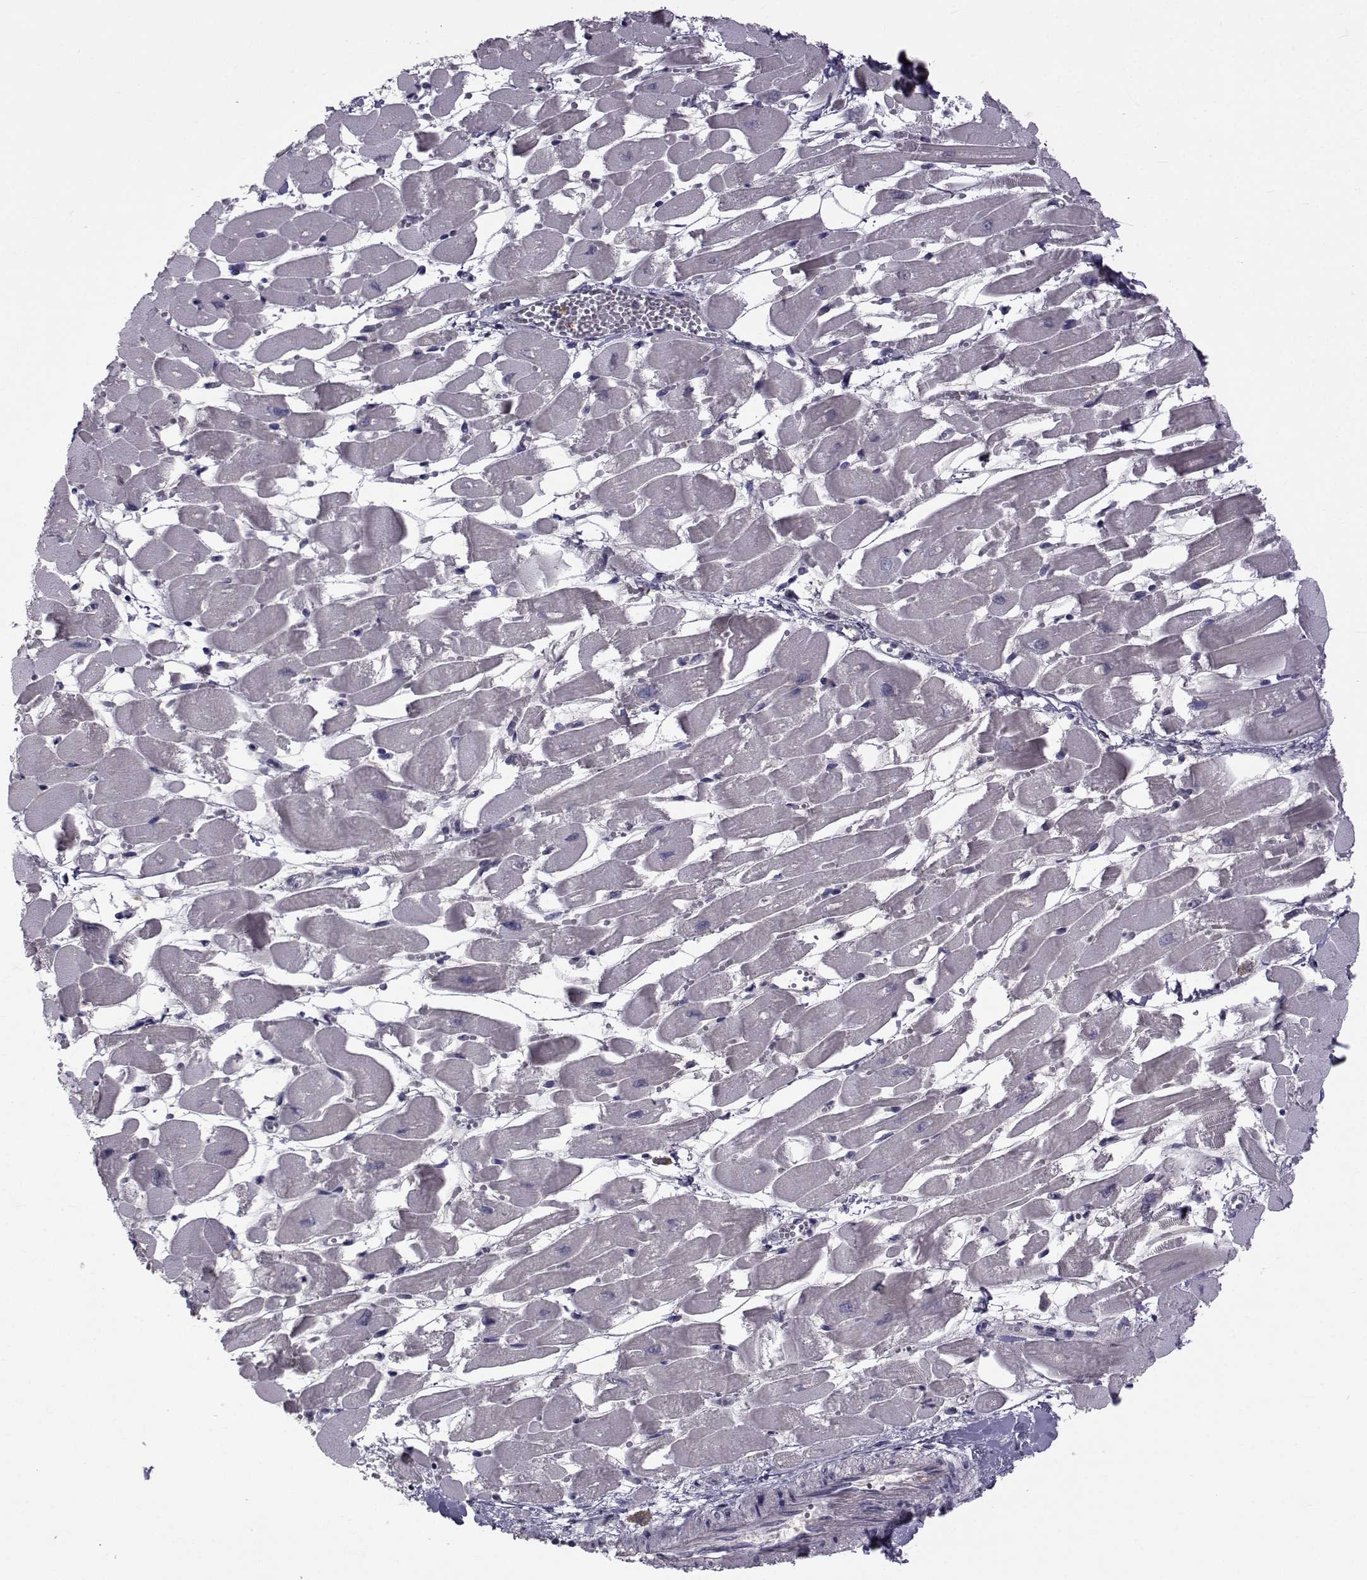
{"staining": {"intensity": "negative", "quantity": "none", "location": "none"}, "tissue": "heart muscle", "cell_type": "Cardiomyocytes", "image_type": "normal", "snomed": [{"axis": "morphology", "description": "Normal tissue, NOS"}, {"axis": "topography", "description": "Heart"}], "caption": "An immunohistochemistry image of benign heart muscle is shown. There is no staining in cardiomyocytes of heart muscle. (Stains: DAB (3,3'-diaminobenzidine) IHC with hematoxylin counter stain, Microscopy: brightfield microscopy at high magnification).", "gene": "TNFRSF11B", "patient": {"sex": "female", "age": 52}}